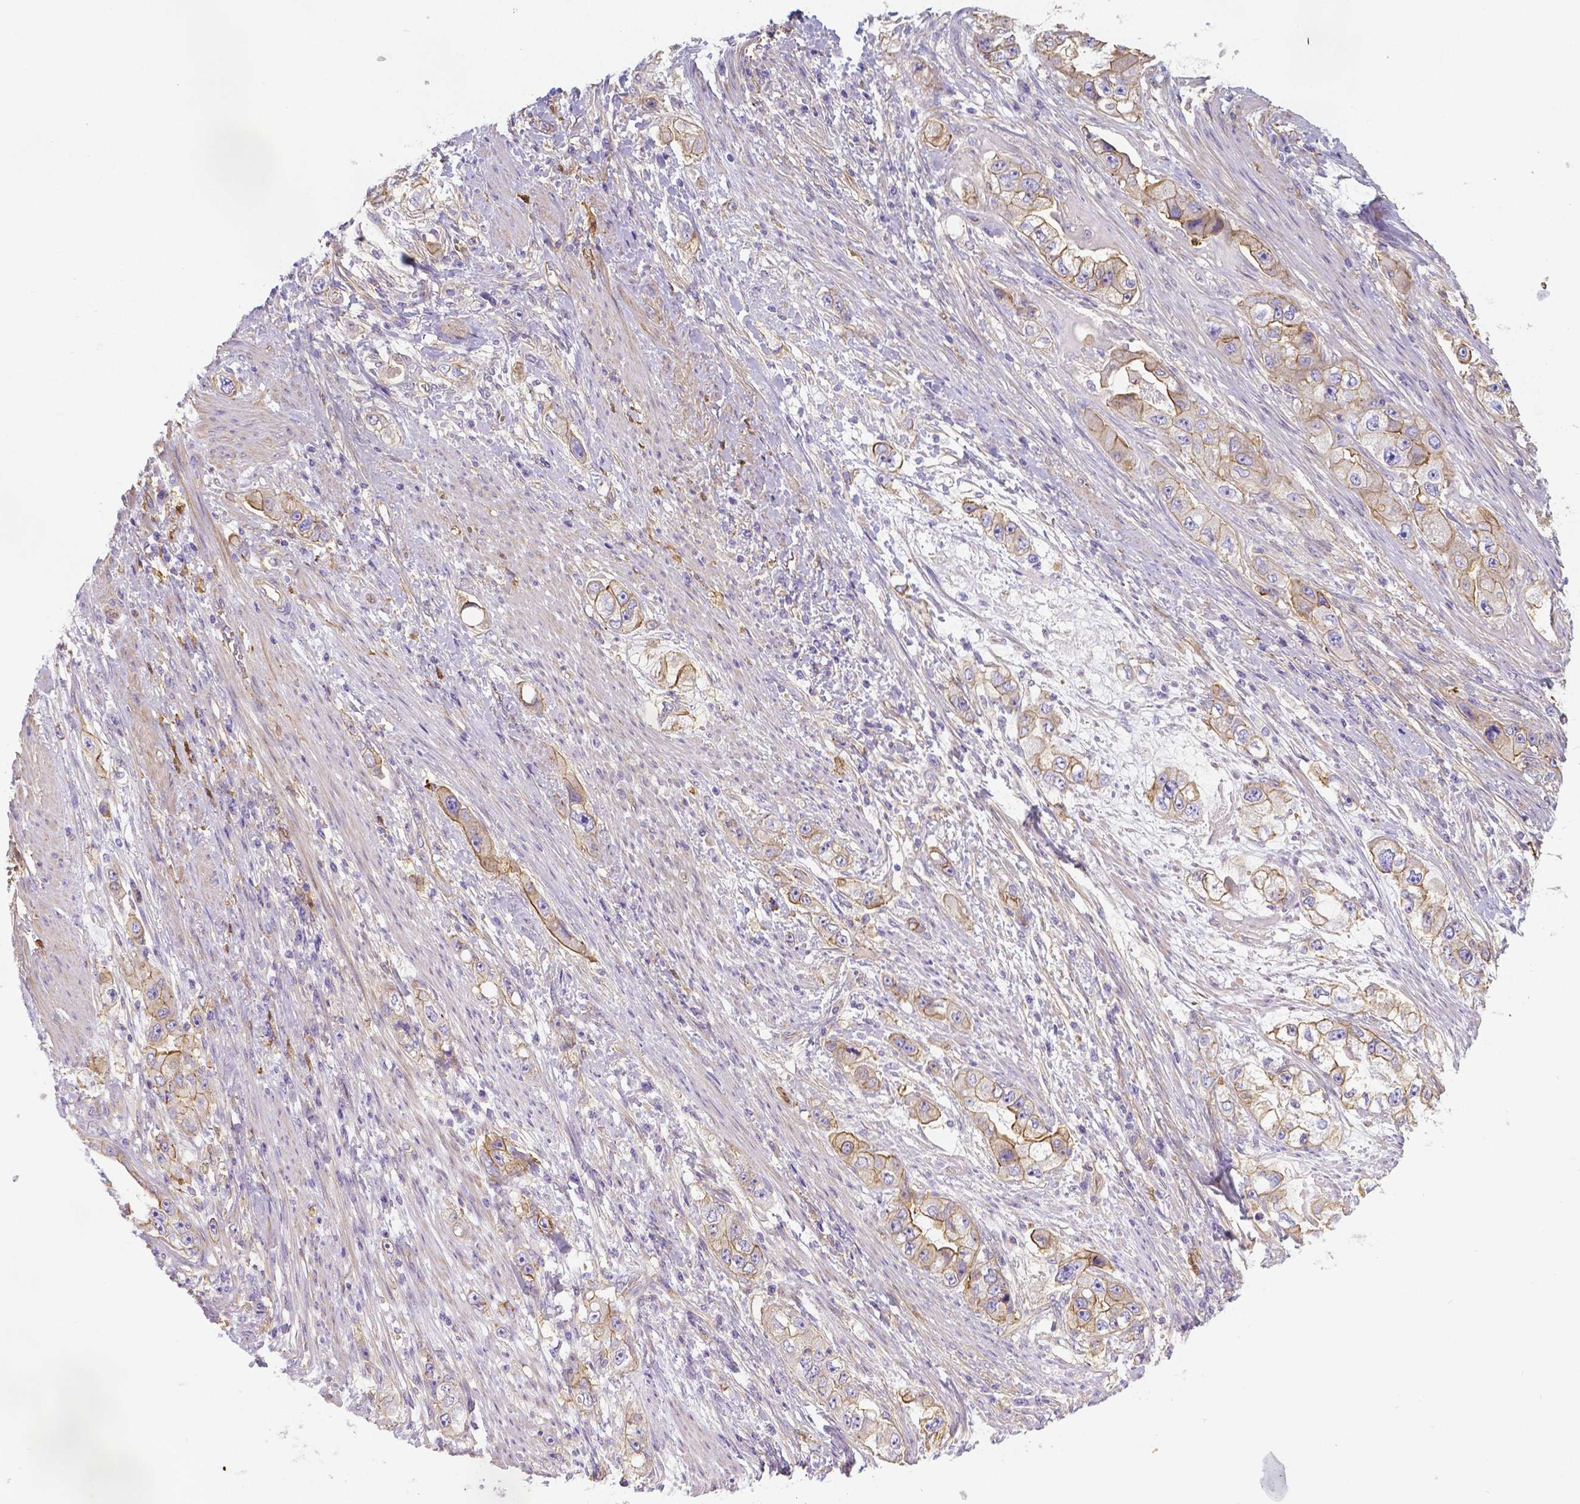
{"staining": {"intensity": "strong", "quantity": "25%-75%", "location": "cytoplasmic/membranous"}, "tissue": "stomach cancer", "cell_type": "Tumor cells", "image_type": "cancer", "snomed": [{"axis": "morphology", "description": "Adenocarcinoma, NOS"}, {"axis": "topography", "description": "Stomach, lower"}], "caption": "Tumor cells reveal high levels of strong cytoplasmic/membranous expression in about 25%-75% of cells in stomach cancer (adenocarcinoma). Using DAB (3,3'-diaminobenzidine) (brown) and hematoxylin (blue) stains, captured at high magnification using brightfield microscopy.", "gene": "CRMP1", "patient": {"sex": "female", "age": 93}}